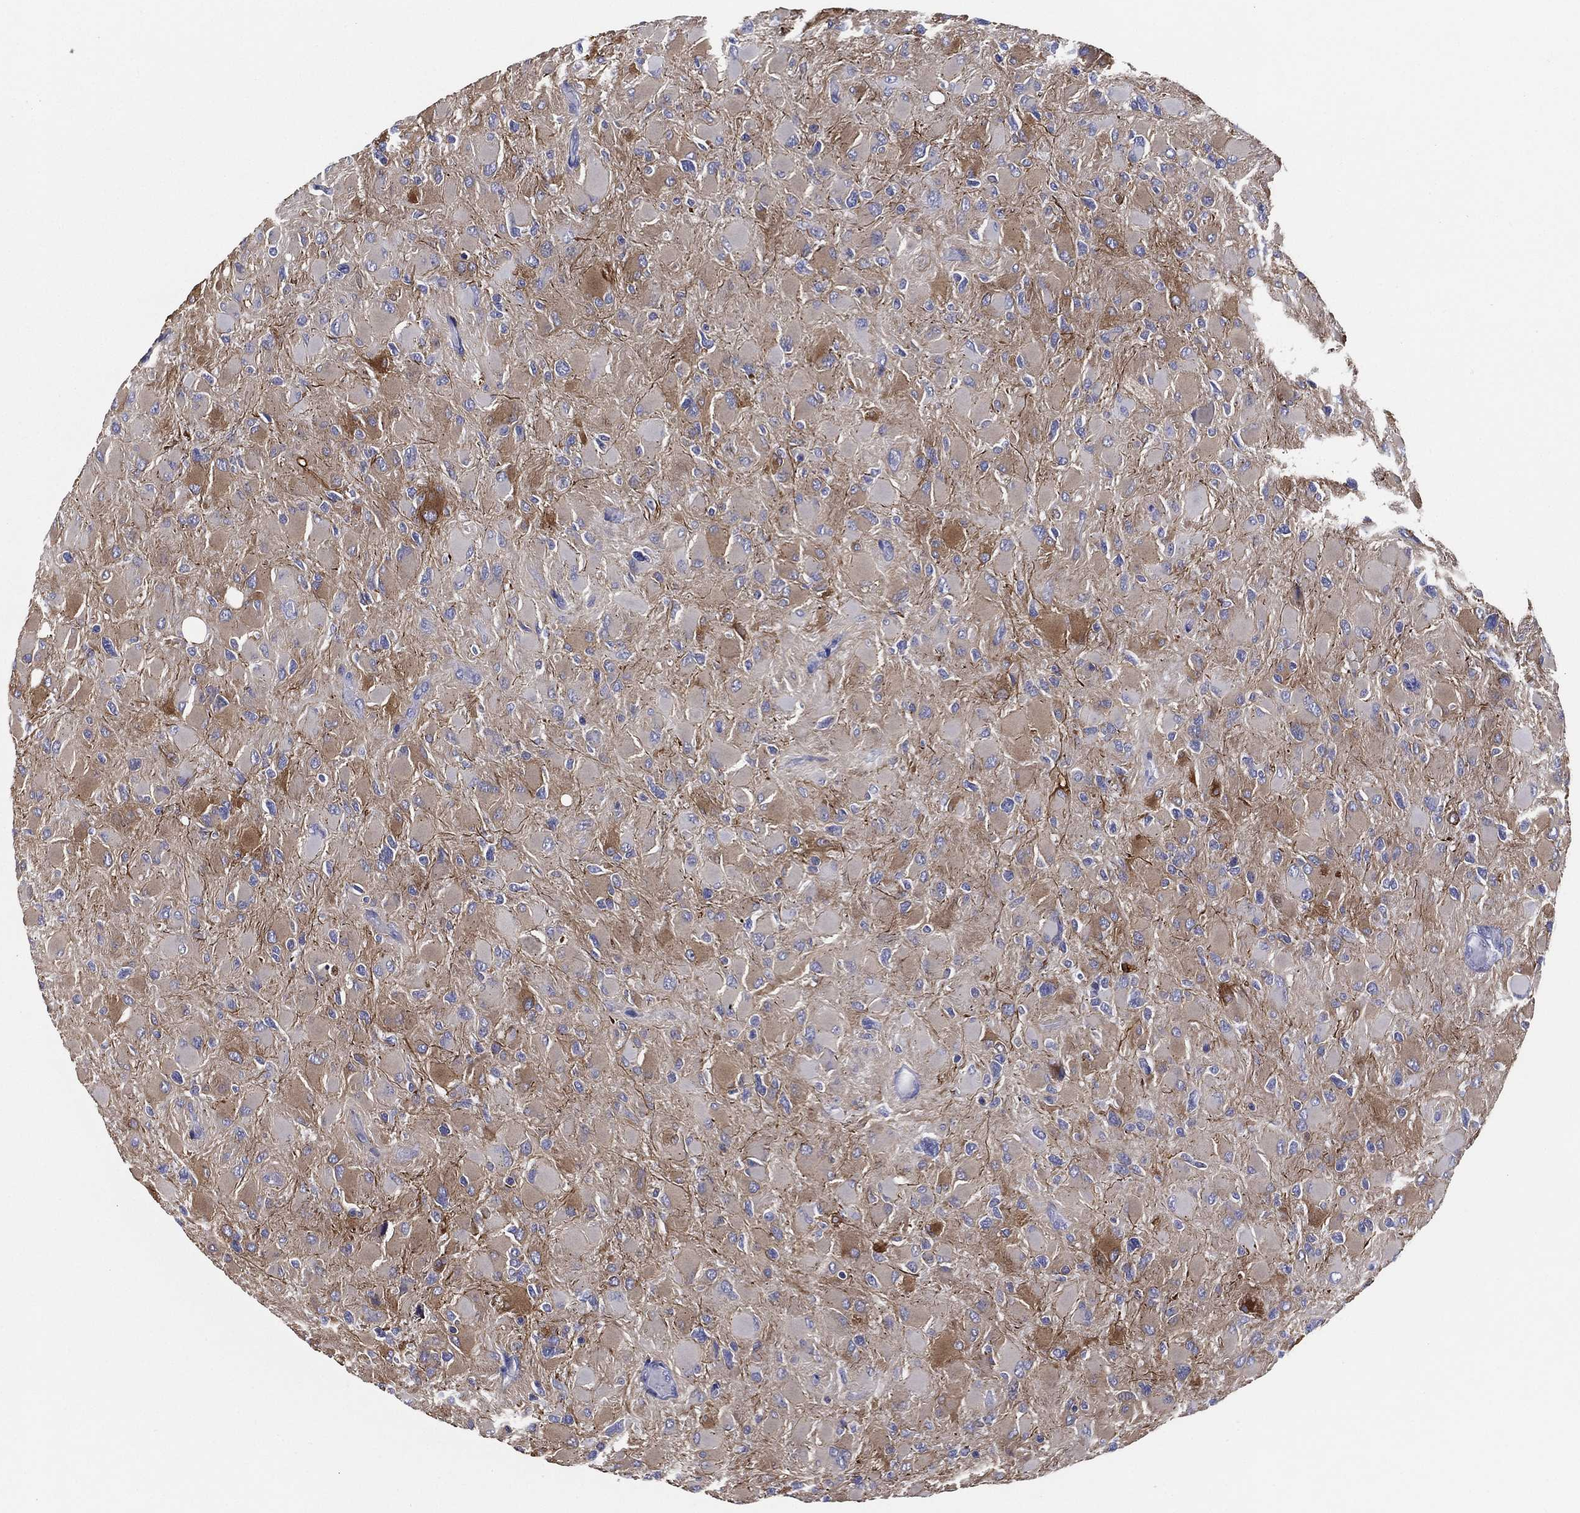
{"staining": {"intensity": "moderate", "quantity": "<25%", "location": "cytoplasmic/membranous"}, "tissue": "glioma", "cell_type": "Tumor cells", "image_type": "cancer", "snomed": [{"axis": "morphology", "description": "Glioma, malignant, High grade"}, {"axis": "topography", "description": "Cerebral cortex"}], "caption": "An image showing moderate cytoplasmic/membranous staining in approximately <25% of tumor cells in glioma, as visualized by brown immunohistochemical staining.", "gene": "SLC13A4", "patient": {"sex": "female", "age": 36}}